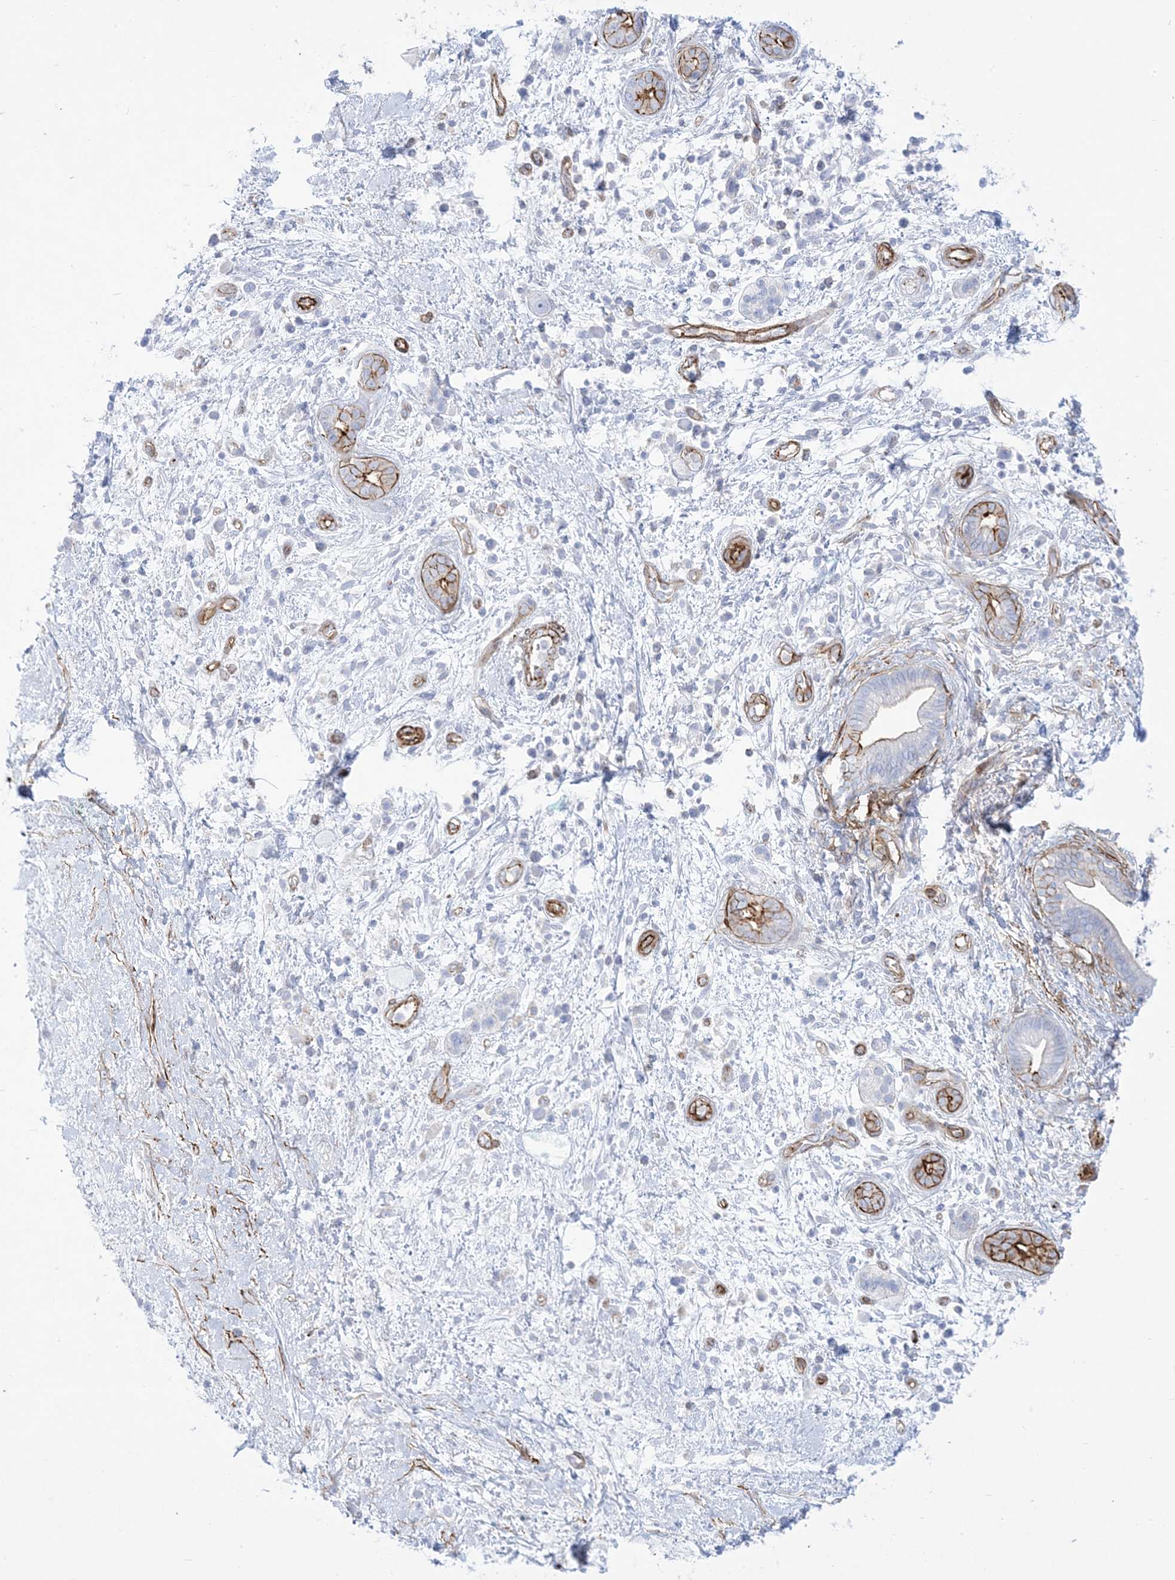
{"staining": {"intensity": "strong", "quantity": "<25%", "location": "cytoplasmic/membranous"}, "tissue": "pancreatic cancer", "cell_type": "Tumor cells", "image_type": "cancer", "snomed": [{"axis": "morphology", "description": "Adenocarcinoma, NOS"}, {"axis": "topography", "description": "Pancreas"}], "caption": "This micrograph shows pancreatic adenocarcinoma stained with IHC to label a protein in brown. The cytoplasmic/membranous of tumor cells show strong positivity for the protein. Nuclei are counter-stained blue.", "gene": "B3GNT7", "patient": {"sex": "male", "age": 78}}